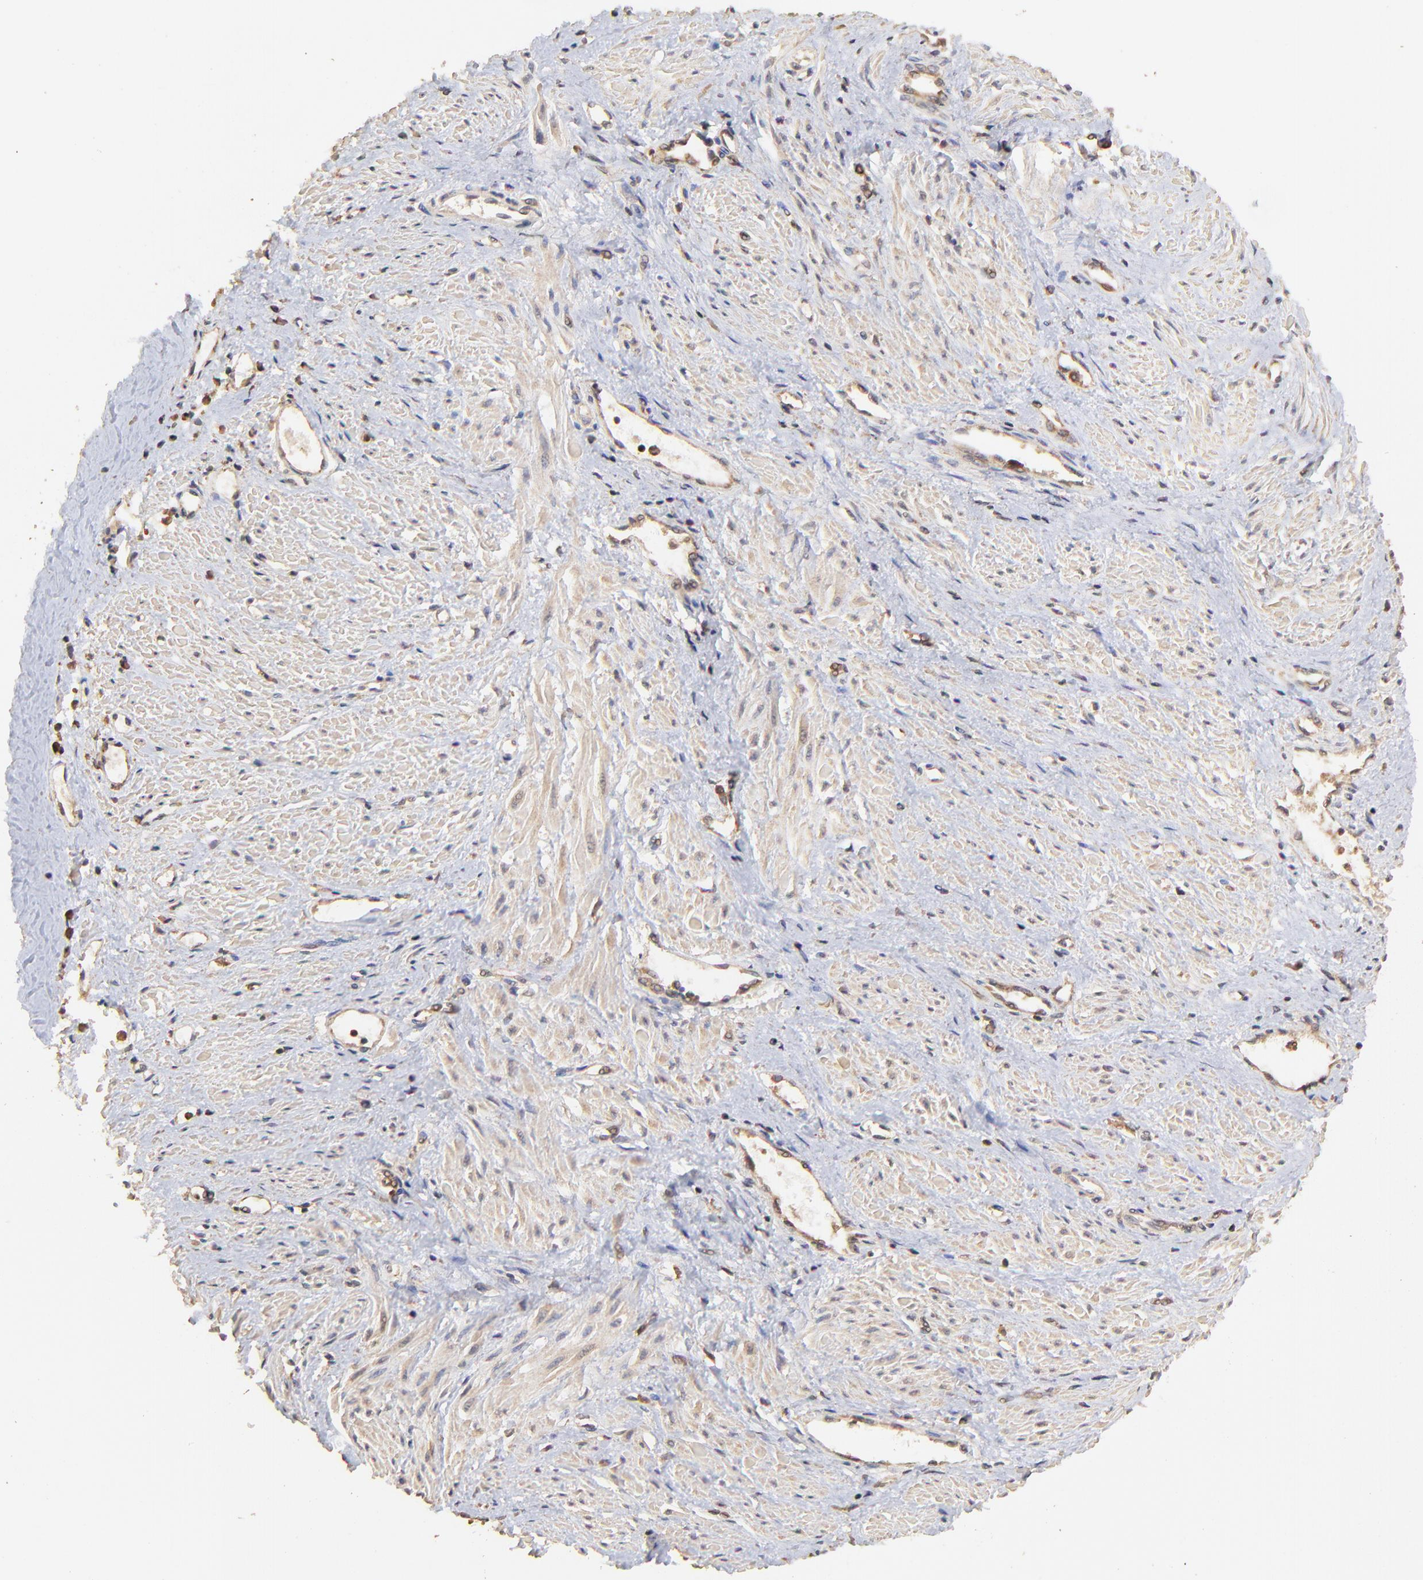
{"staining": {"intensity": "weak", "quantity": ">75%", "location": "cytoplasmic/membranous"}, "tissue": "smooth muscle", "cell_type": "Smooth muscle cells", "image_type": "normal", "snomed": [{"axis": "morphology", "description": "Normal tissue, NOS"}, {"axis": "topography", "description": "Smooth muscle"}, {"axis": "topography", "description": "Uterus"}], "caption": "Protein expression by immunohistochemistry (IHC) displays weak cytoplasmic/membranous staining in approximately >75% of smooth muscle cells in benign smooth muscle.", "gene": "STON2", "patient": {"sex": "female", "age": 39}}